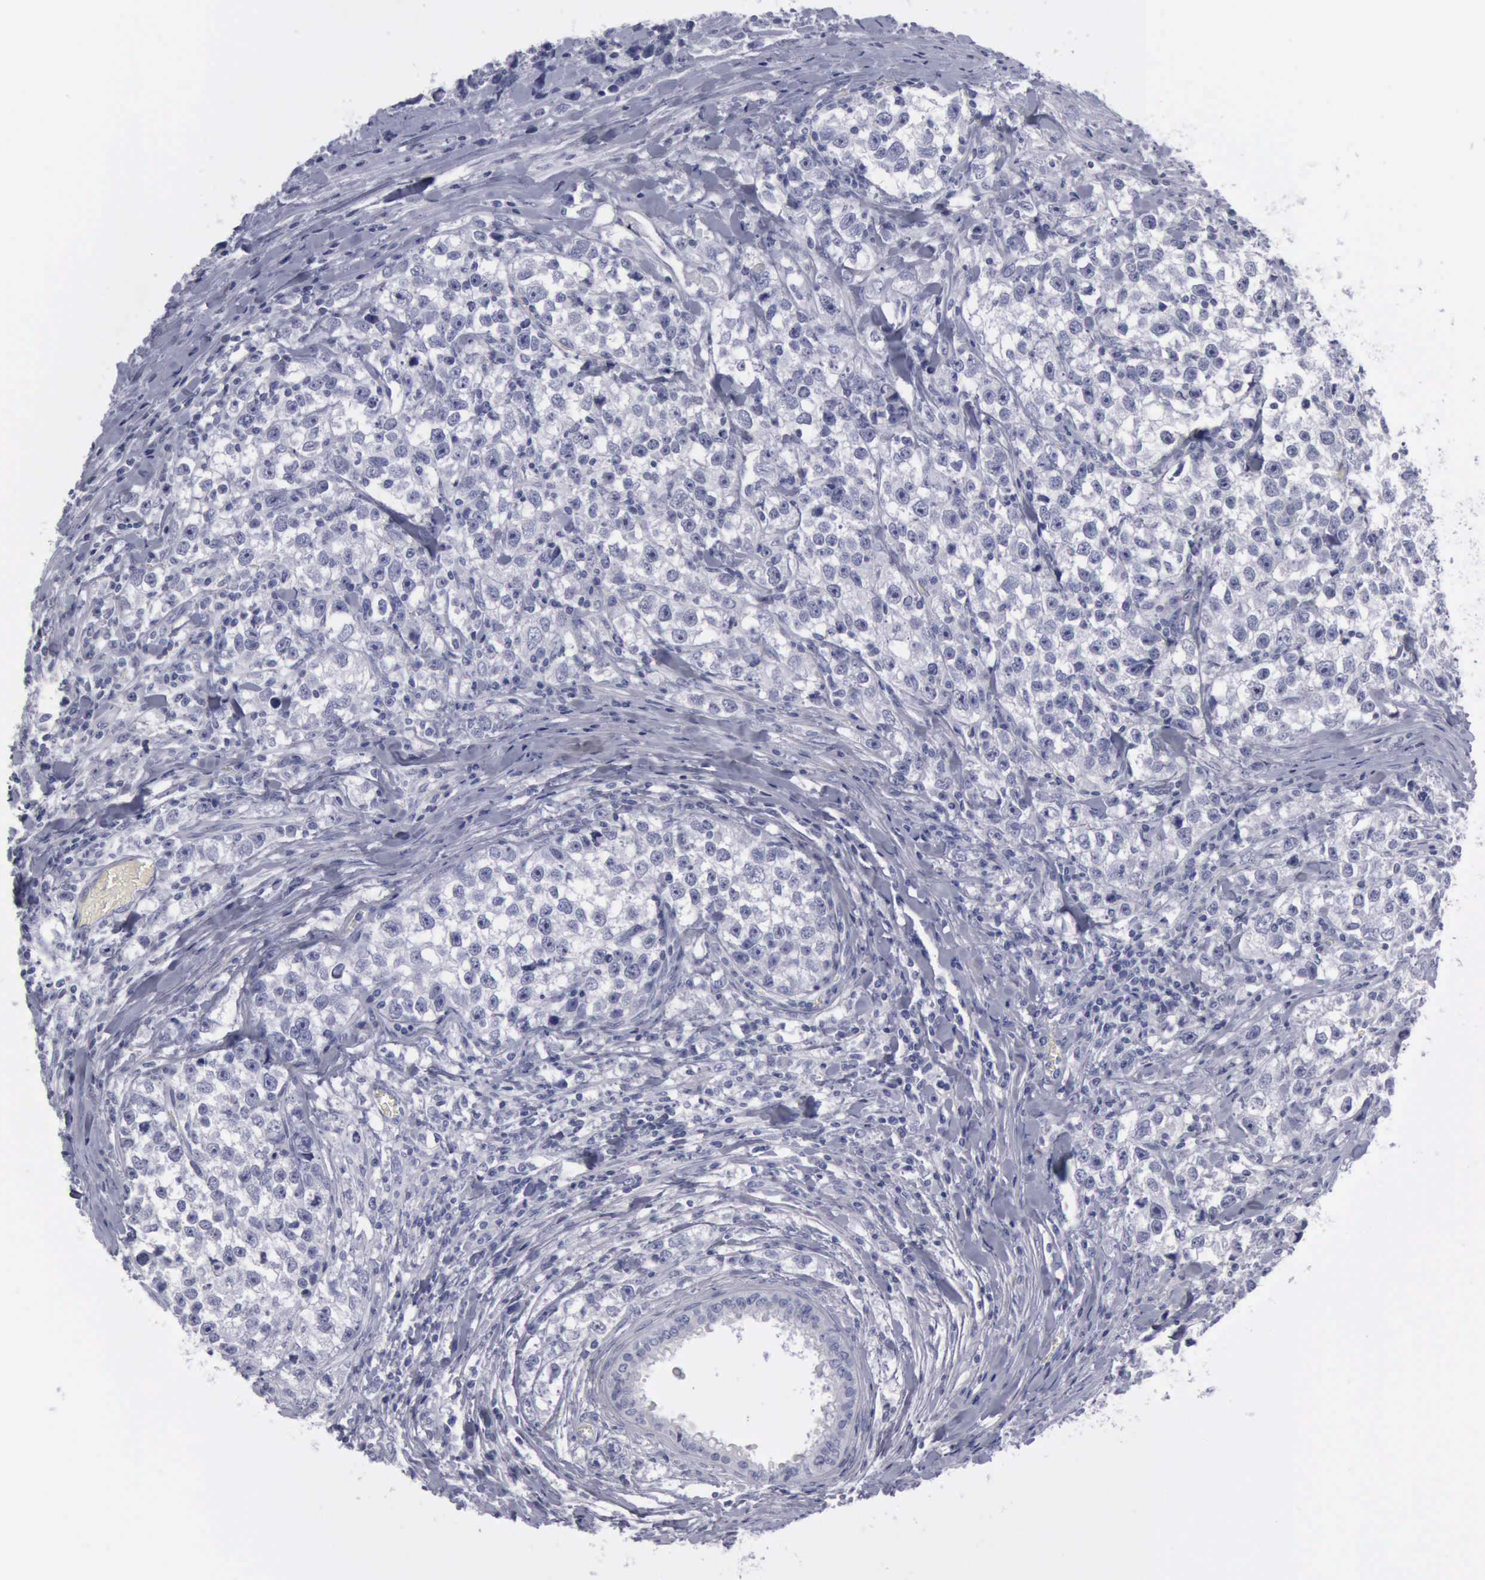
{"staining": {"intensity": "negative", "quantity": "none", "location": "none"}, "tissue": "testis cancer", "cell_type": "Tumor cells", "image_type": "cancer", "snomed": [{"axis": "morphology", "description": "Seminoma, NOS"}, {"axis": "morphology", "description": "Carcinoma, Embryonal, NOS"}, {"axis": "topography", "description": "Testis"}], "caption": "This is an IHC image of seminoma (testis). There is no positivity in tumor cells.", "gene": "KRT13", "patient": {"sex": "male", "age": 30}}